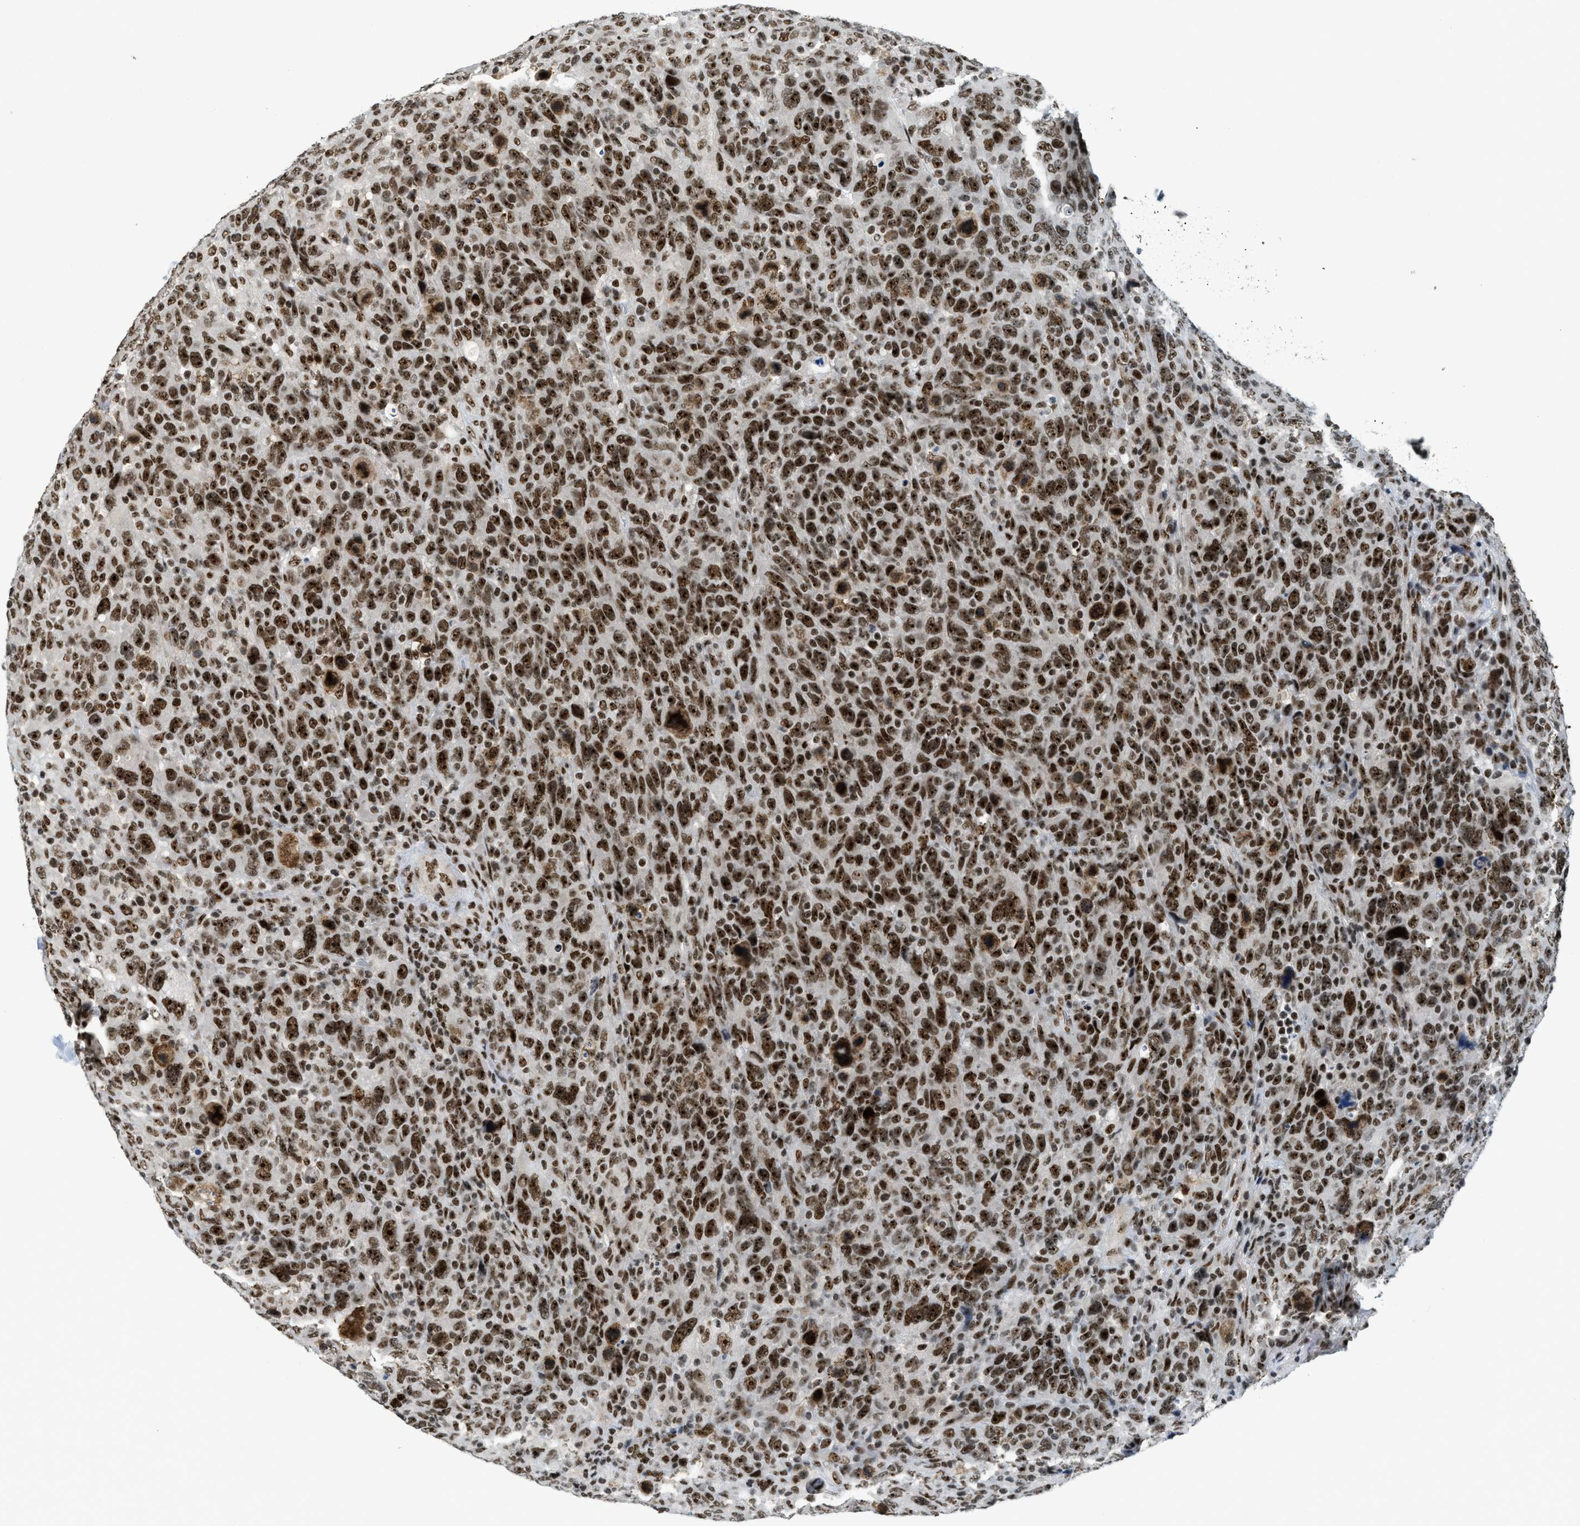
{"staining": {"intensity": "strong", "quantity": ">75%", "location": "nuclear"}, "tissue": "breast cancer", "cell_type": "Tumor cells", "image_type": "cancer", "snomed": [{"axis": "morphology", "description": "Duct carcinoma"}, {"axis": "topography", "description": "Breast"}], "caption": "Brown immunohistochemical staining in breast infiltrating ductal carcinoma exhibits strong nuclear expression in approximately >75% of tumor cells. (brown staining indicates protein expression, while blue staining denotes nuclei).", "gene": "URB1", "patient": {"sex": "female", "age": 37}}